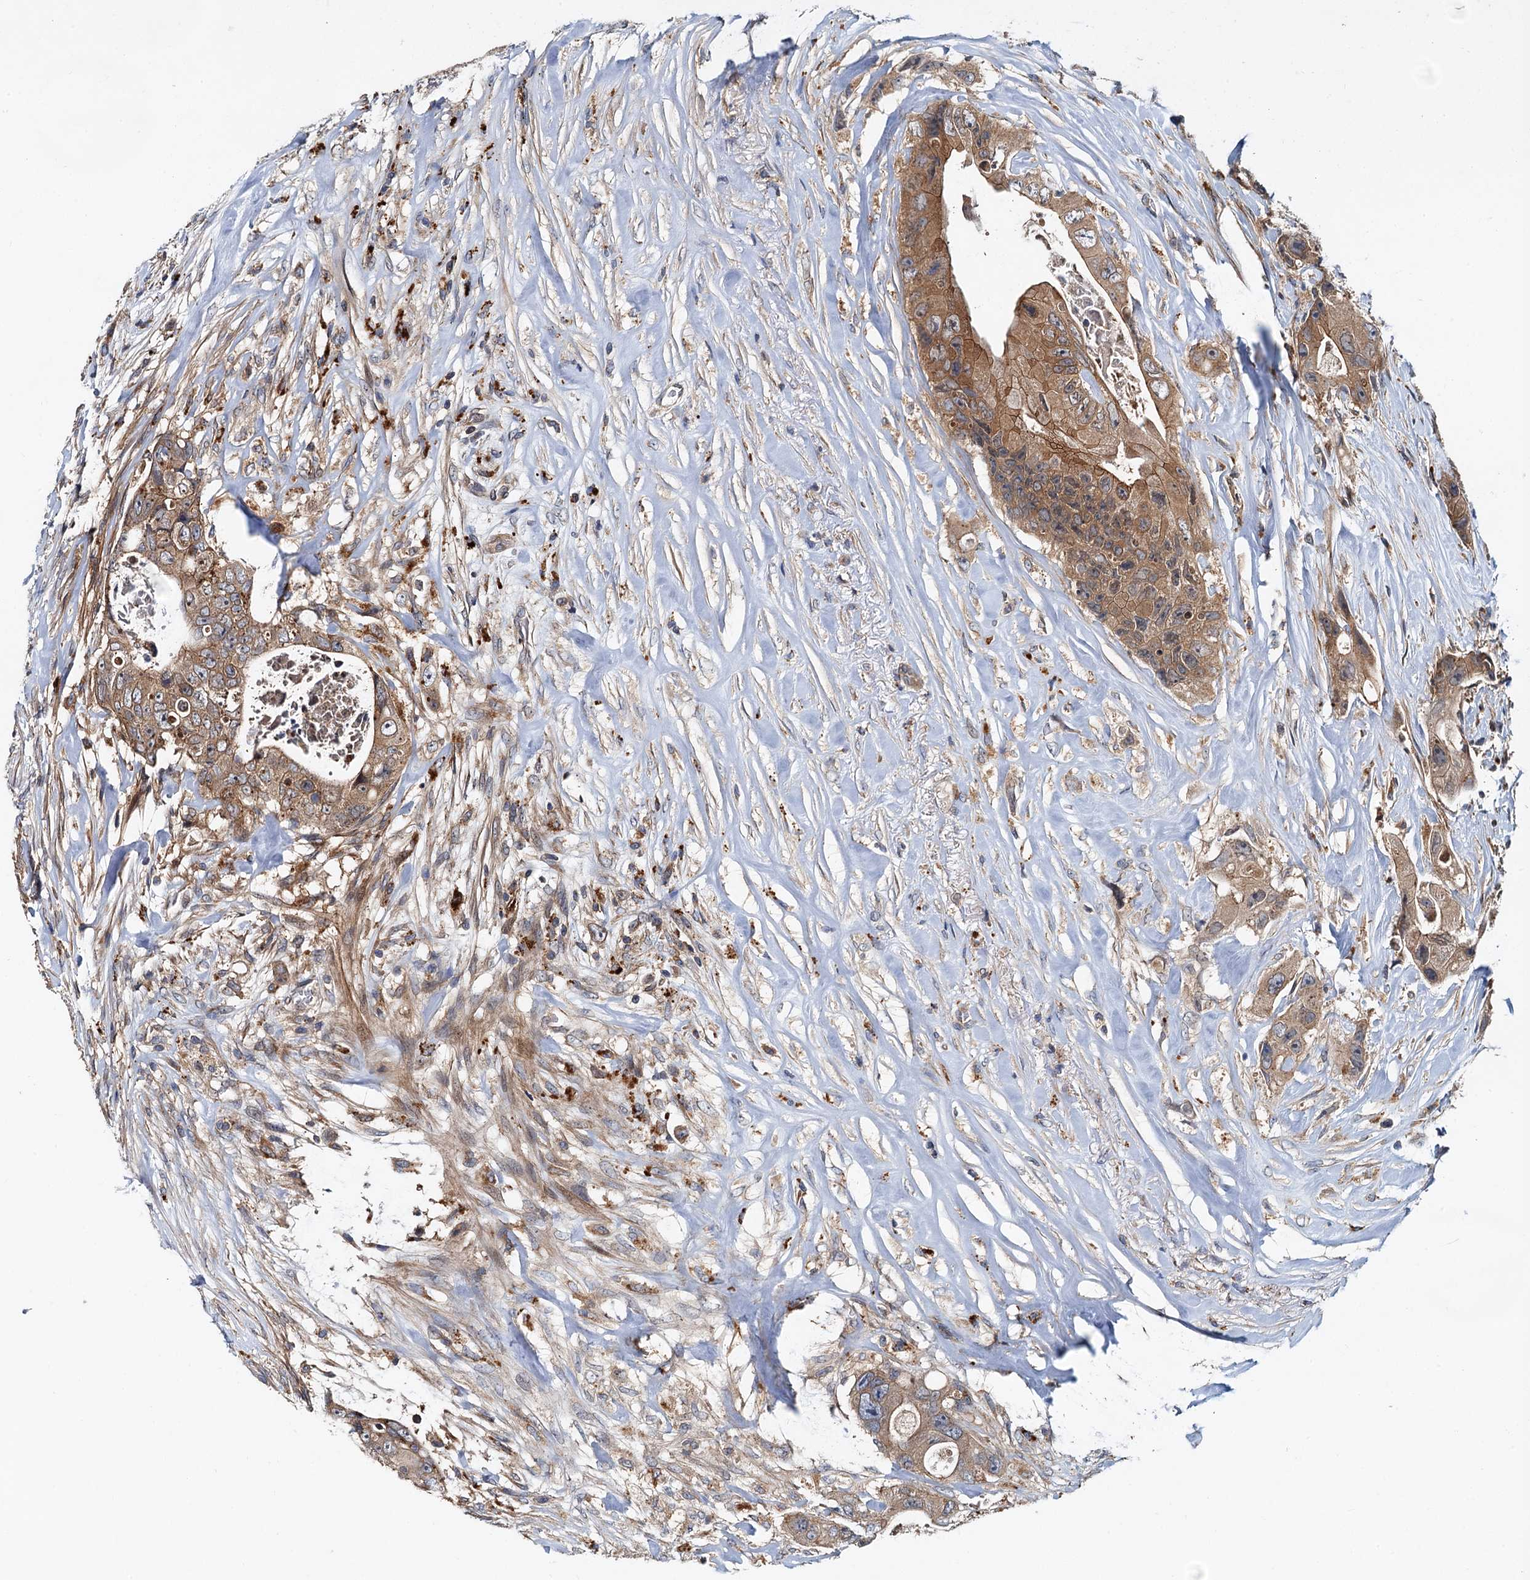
{"staining": {"intensity": "moderate", "quantity": ">75%", "location": "cytoplasmic/membranous"}, "tissue": "colorectal cancer", "cell_type": "Tumor cells", "image_type": "cancer", "snomed": [{"axis": "morphology", "description": "Adenocarcinoma, NOS"}, {"axis": "topography", "description": "Colon"}], "caption": "This is an image of IHC staining of colorectal cancer, which shows moderate staining in the cytoplasmic/membranous of tumor cells.", "gene": "EFL1", "patient": {"sex": "female", "age": 46}}